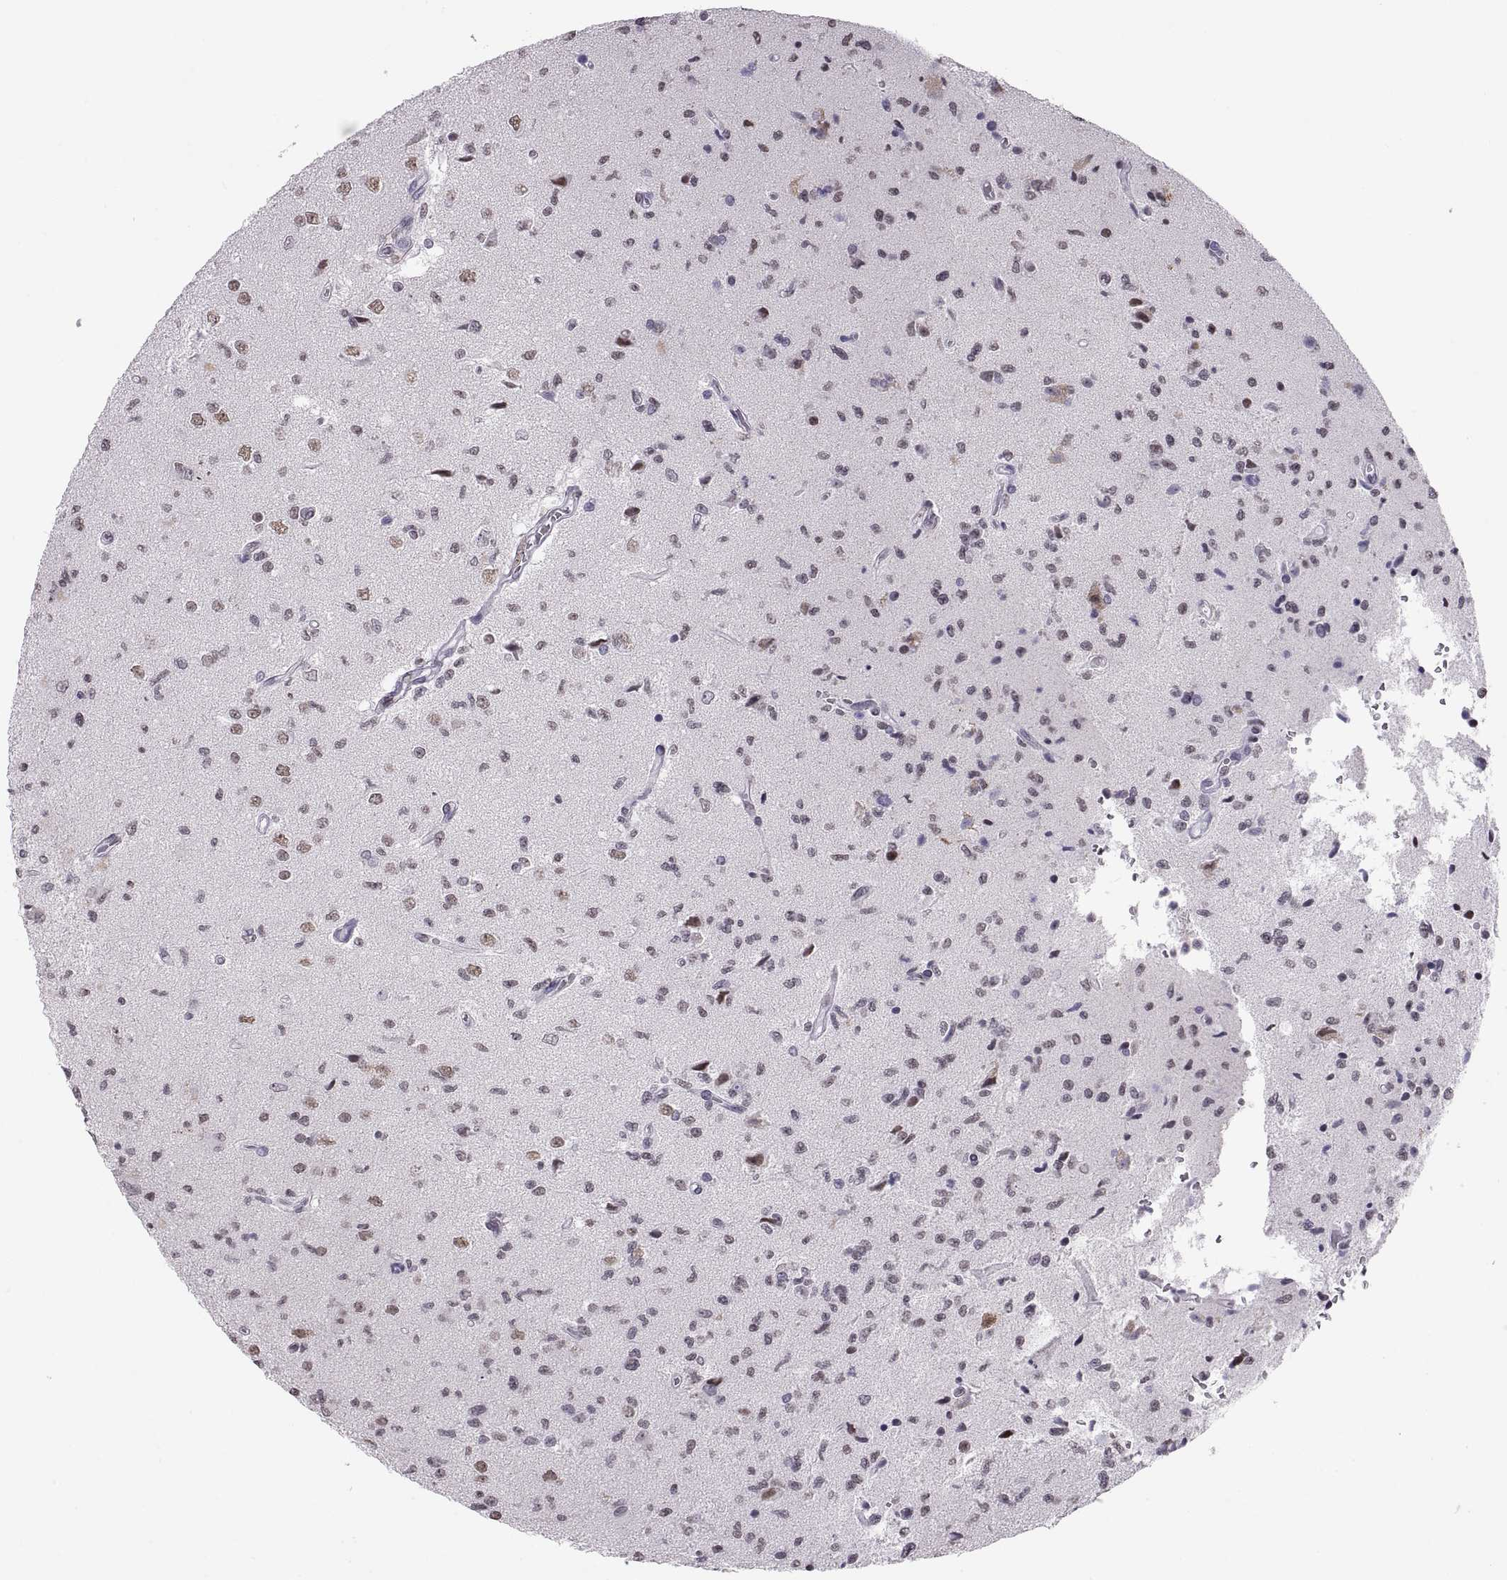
{"staining": {"intensity": "negative", "quantity": "none", "location": "none"}, "tissue": "glioma", "cell_type": "Tumor cells", "image_type": "cancer", "snomed": [{"axis": "morphology", "description": "Glioma, malignant, High grade"}, {"axis": "topography", "description": "Brain"}], "caption": "Immunohistochemistry micrograph of neoplastic tissue: glioma stained with DAB (3,3'-diaminobenzidine) displays no significant protein expression in tumor cells. (DAB IHC, high magnification).", "gene": "CARTPT", "patient": {"sex": "male", "age": 56}}